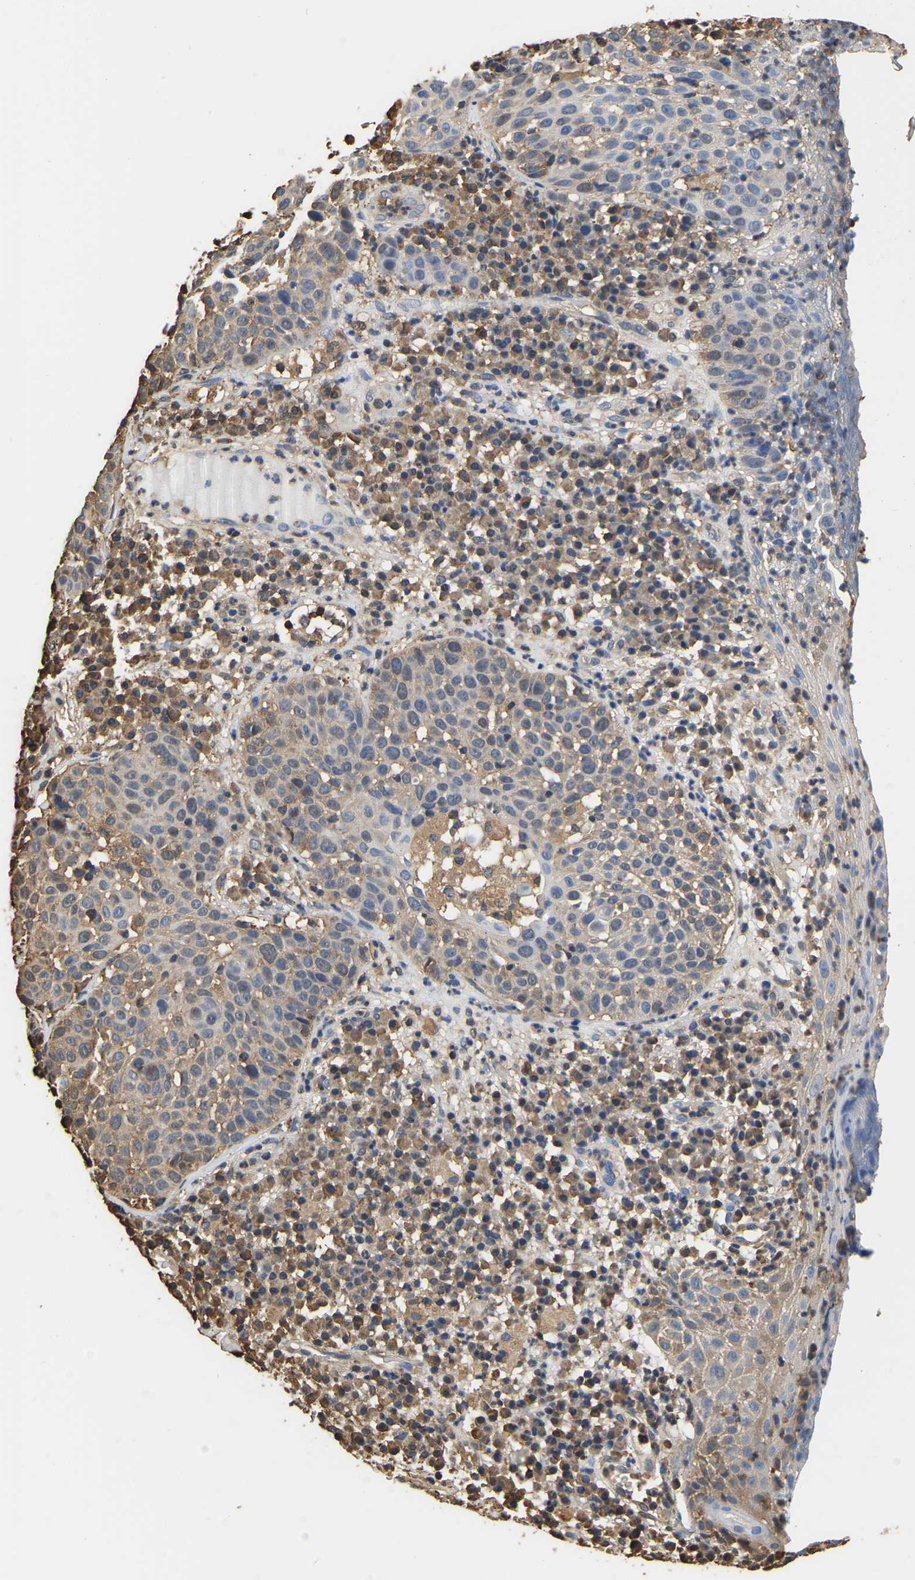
{"staining": {"intensity": "weak", "quantity": "25%-75%", "location": "cytoplasmic/membranous"}, "tissue": "skin cancer", "cell_type": "Tumor cells", "image_type": "cancer", "snomed": [{"axis": "morphology", "description": "Squamous cell carcinoma in situ, NOS"}, {"axis": "morphology", "description": "Squamous cell carcinoma, NOS"}, {"axis": "topography", "description": "Skin"}], "caption": "Squamous cell carcinoma in situ (skin) stained with a brown dye shows weak cytoplasmic/membranous positive expression in about 25%-75% of tumor cells.", "gene": "LDHB", "patient": {"sex": "male", "age": 93}}